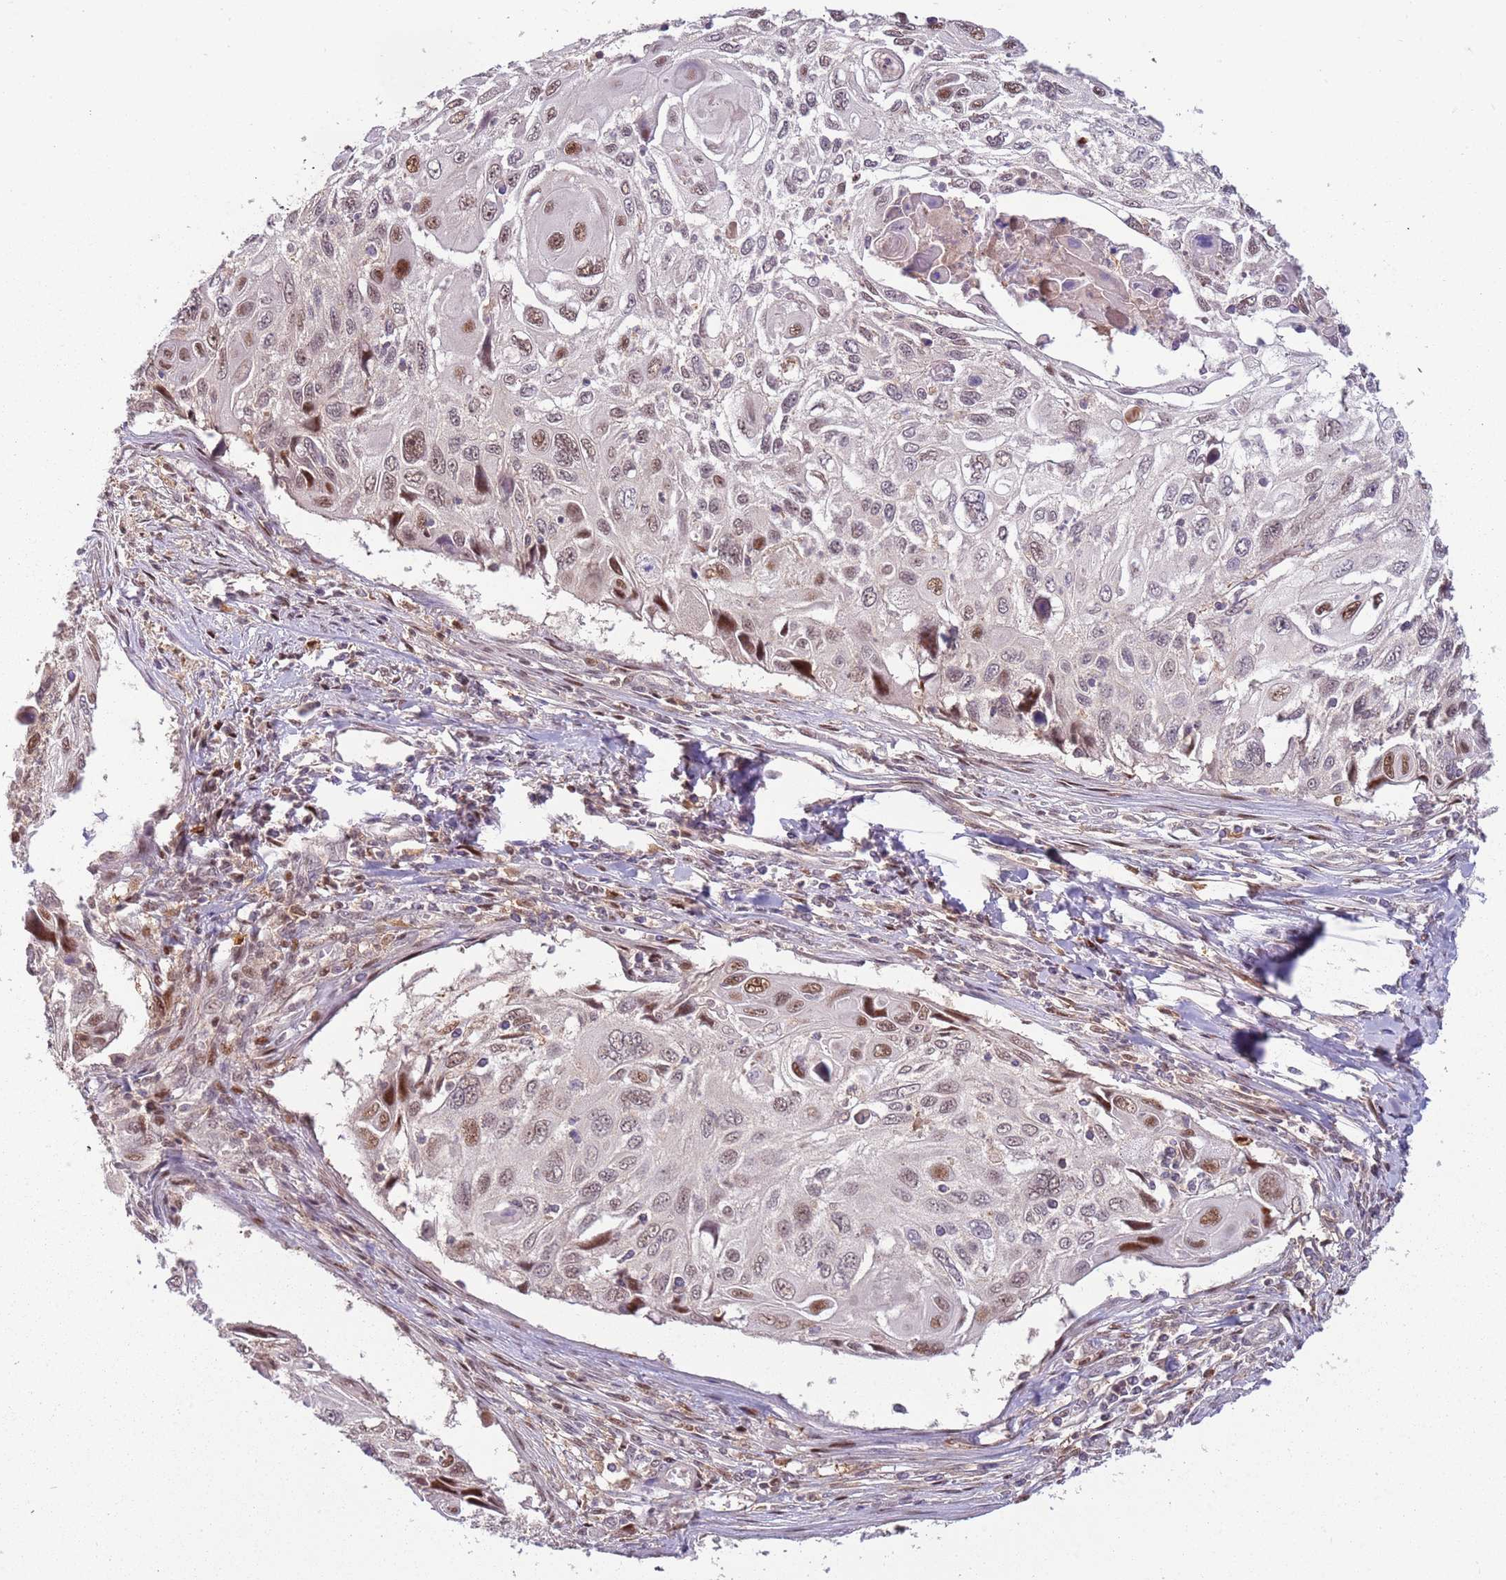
{"staining": {"intensity": "moderate", "quantity": ">75%", "location": "nuclear"}, "tissue": "cervical cancer", "cell_type": "Tumor cells", "image_type": "cancer", "snomed": [{"axis": "morphology", "description": "Squamous cell carcinoma, NOS"}, {"axis": "topography", "description": "Cervix"}], "caption": "Cervical cancer (squamous cell carcinoma) stained with DAB immunohistochemistry demonstrates medium levels of moderate nuclear expression in approximately >75% of tumor cells.", "gene": "GSTO2", "patient": {"sex": "female", "age": 70}}